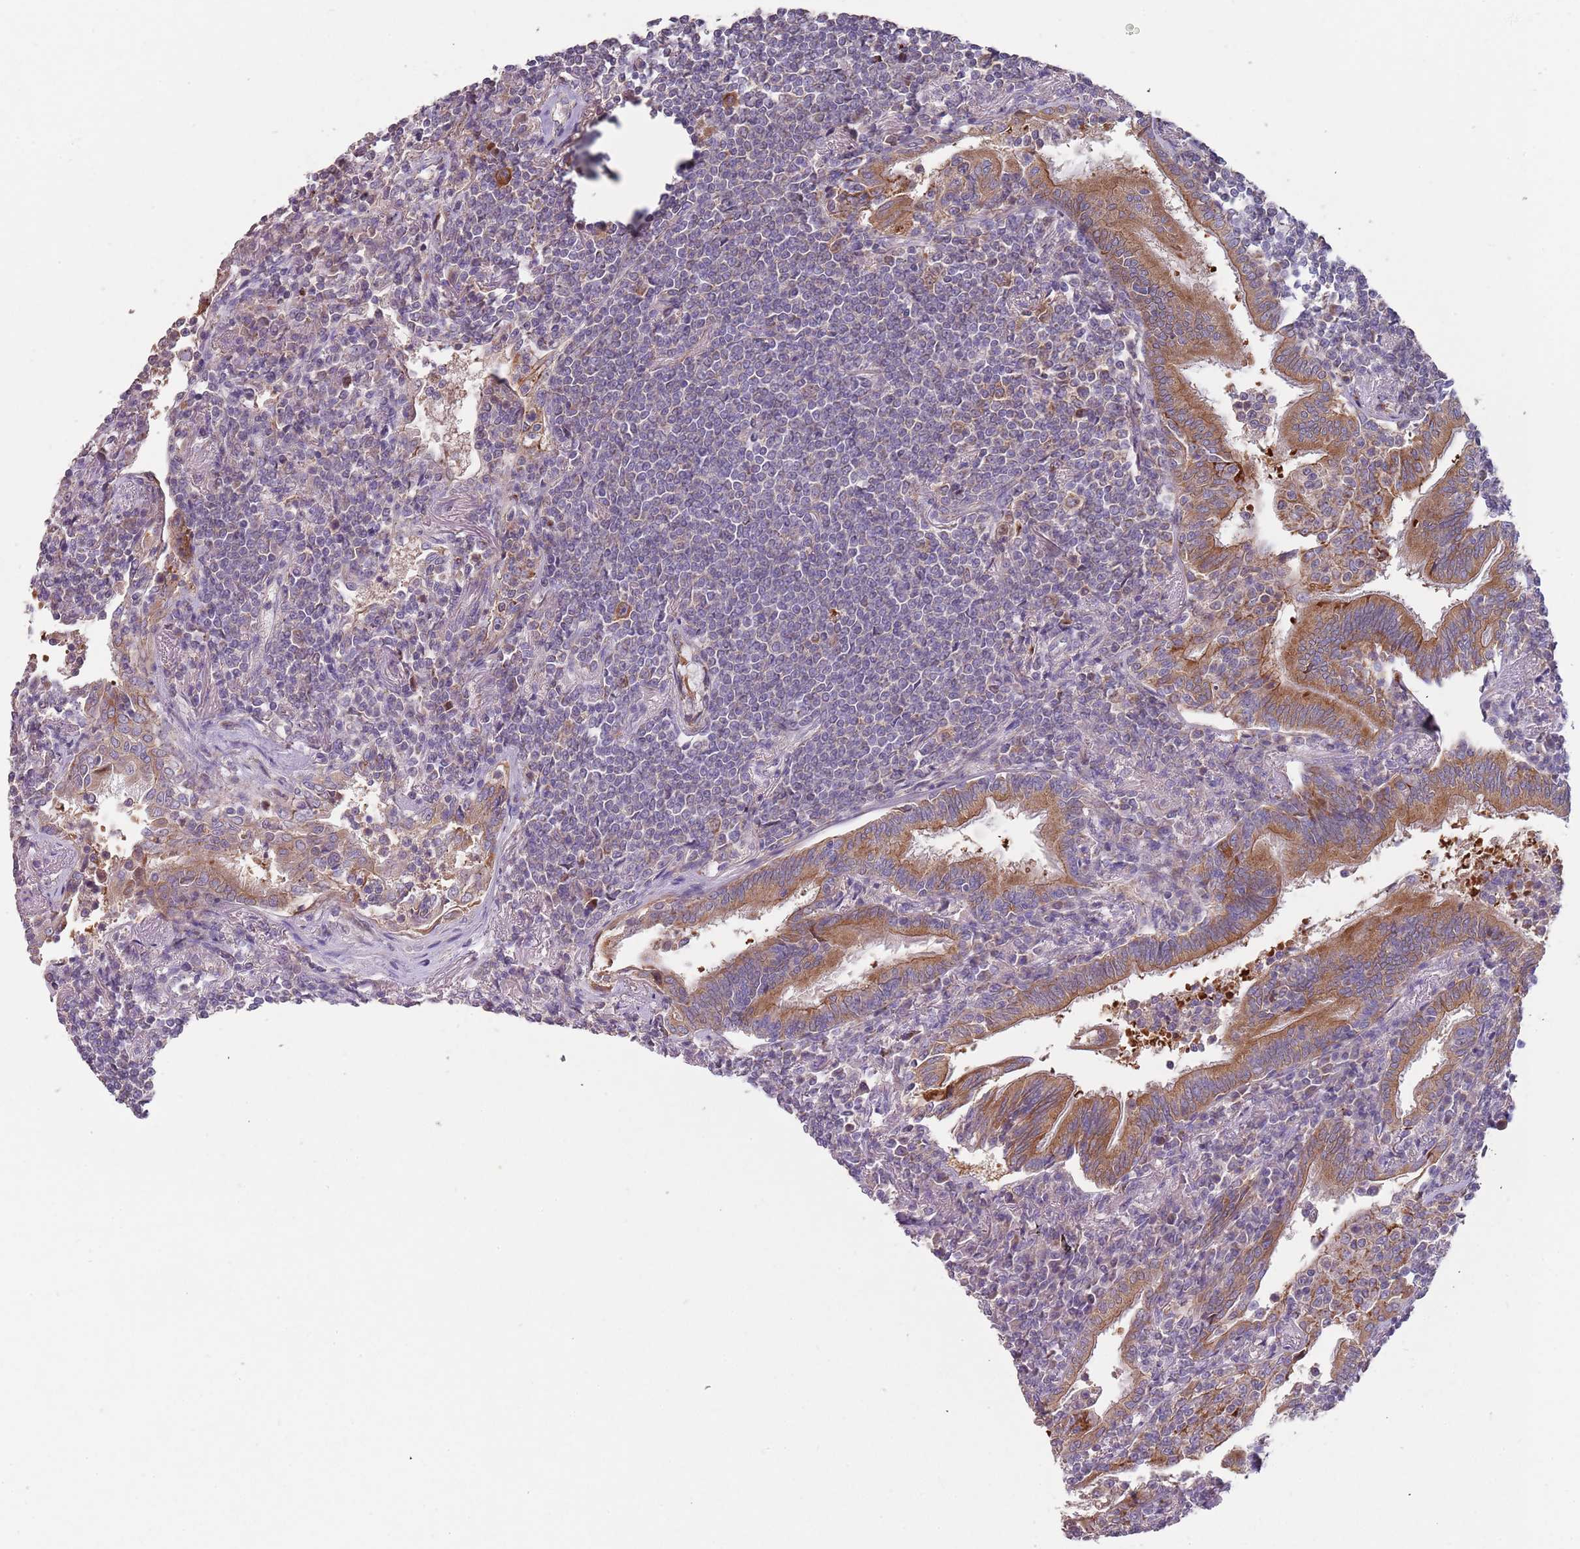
{"staining": {"intensity": "negative", "quantity": "none", "location": "none"}, "tissue": "lymphoma", "cell_type": "Tumor cells", "image_type": "cancer", "snomed": [{"axis": "morphology", "description": "Malignant lymphoma, non-Hodgkin's type, Low grade"}, {"axis": "topography", "description": "Lung"}], "caption": "High magnification brightfield microscopy of malignant lymphoma, non-Hodgkin's type (low-grade) stained with DAB (3,3'-diaminobenzidine) (brown) and counterstained with hematoxylin (blue): tumor cells show no significant expression.", "gene": "ABCC10", "patient": {"sex": "female", "age": 71}}